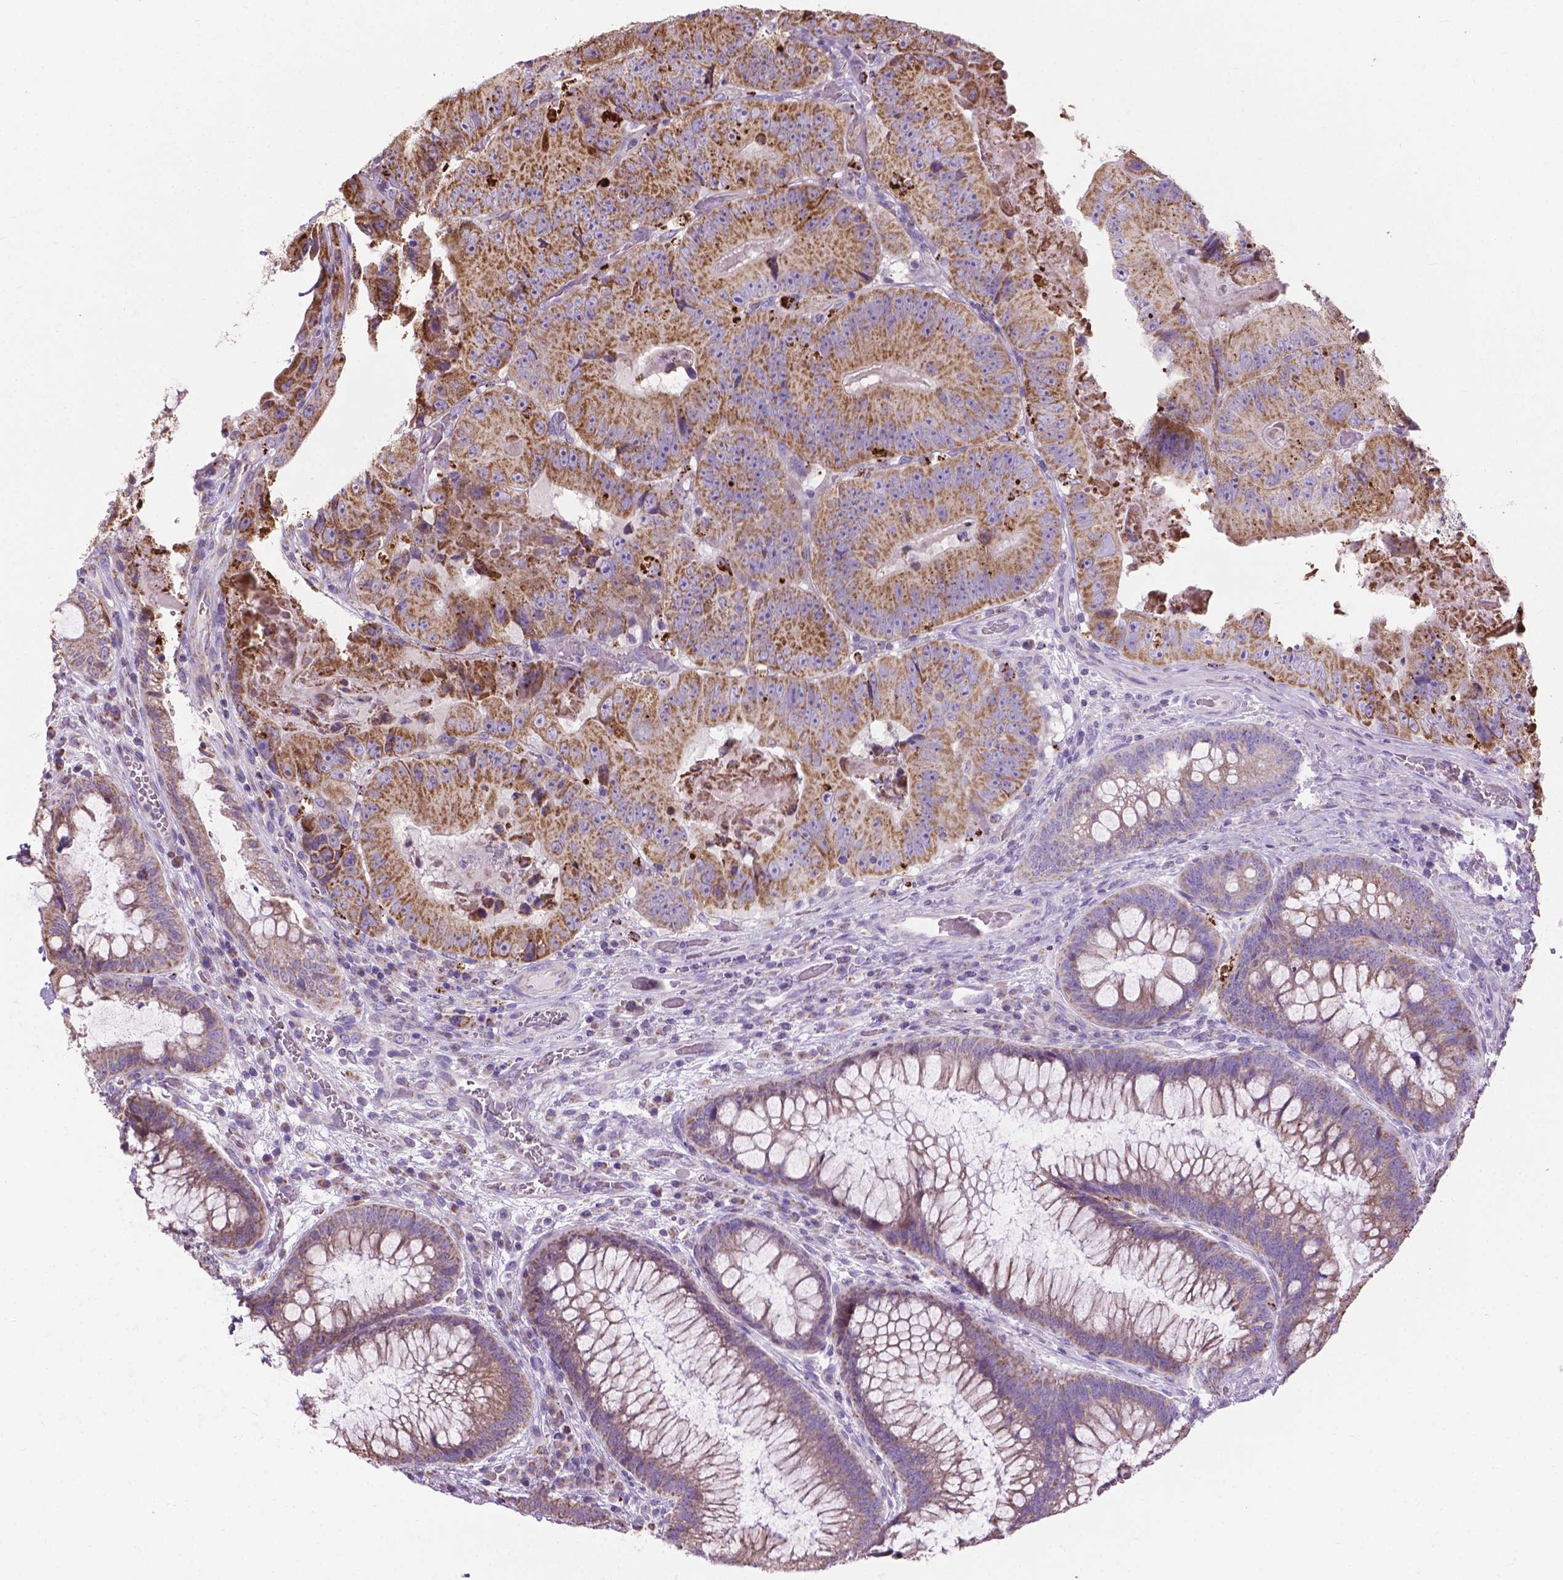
{"staining": {"intensity": "moderate", "quantity": ">75%", "location": "cytoplasmic/membranous"}, "tissue": "colorectal cancer", "cell_type": "Tumor cells", "image_type": "cancer", "snomed": [{"axis": "morphology", "description": "Adenocarcinoma, NOS"}, {"axis": "topography", "description": "Colon"}], "caption": "Protein expression analysis of human adenocarcinoma (colorectal) reveals moderate cytoplasmic/membranous expression in about >75% of tumor cells.", "gene": "VDAC1", "patient": {"sex": "female", "age": 86}}